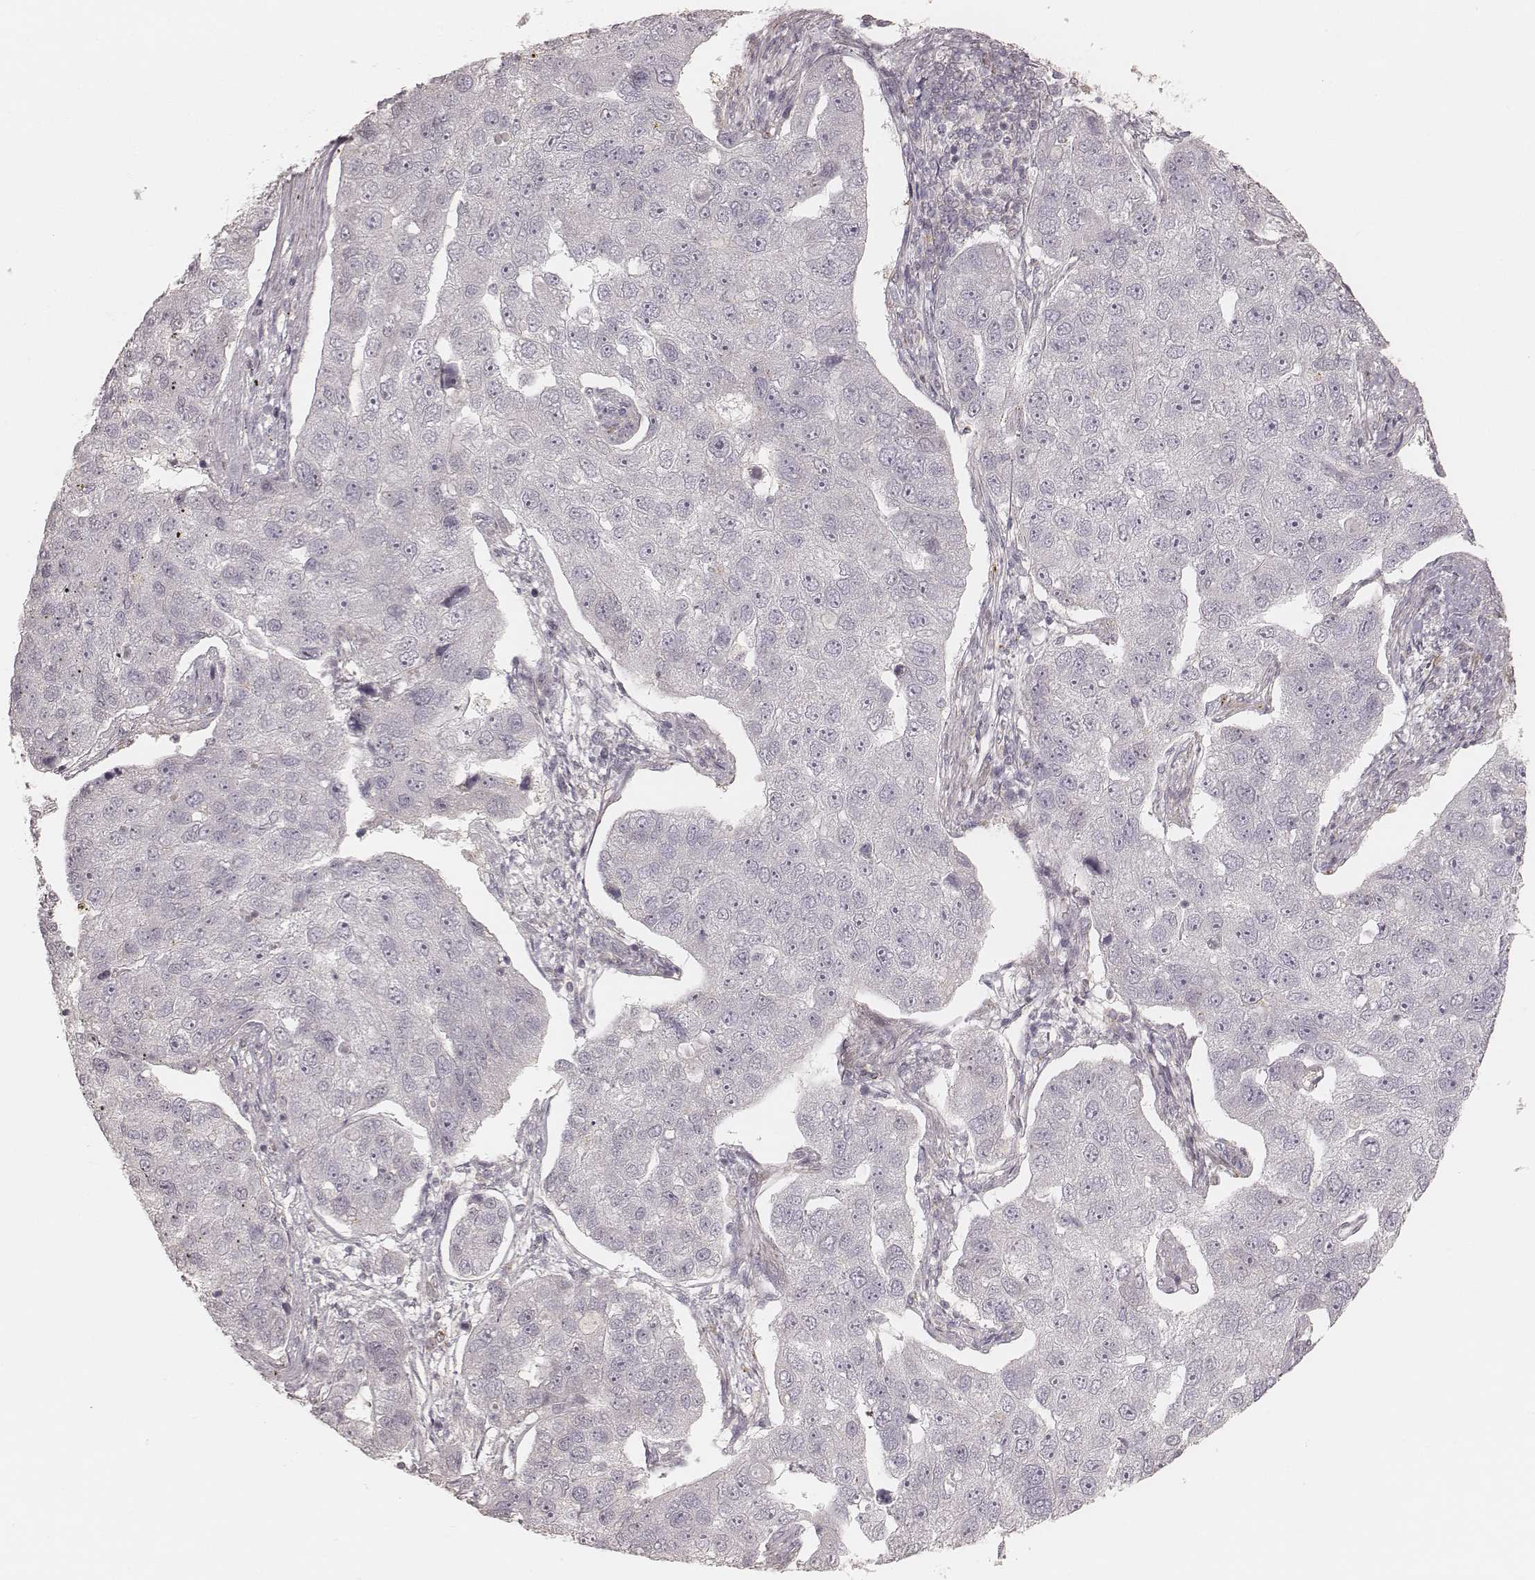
{"staining": {"intensity": "negative", "quantity": "none", "location": "none"}, "tissue": "pancreatic cancer", "cell_type": "Tumor cells", "image_type": "cancer", "snomed": [{"axis": "morphology", "description": "Adenocarcinoma, NOS"}, {"axis": "topography", "description": "Pancreas"}], "caption": "There is no significant positivity in tumor cells of adenocarcinoma (pancreatic).", "gene": "GORASP2", "patient": {"sex": "female", "age": 61}}